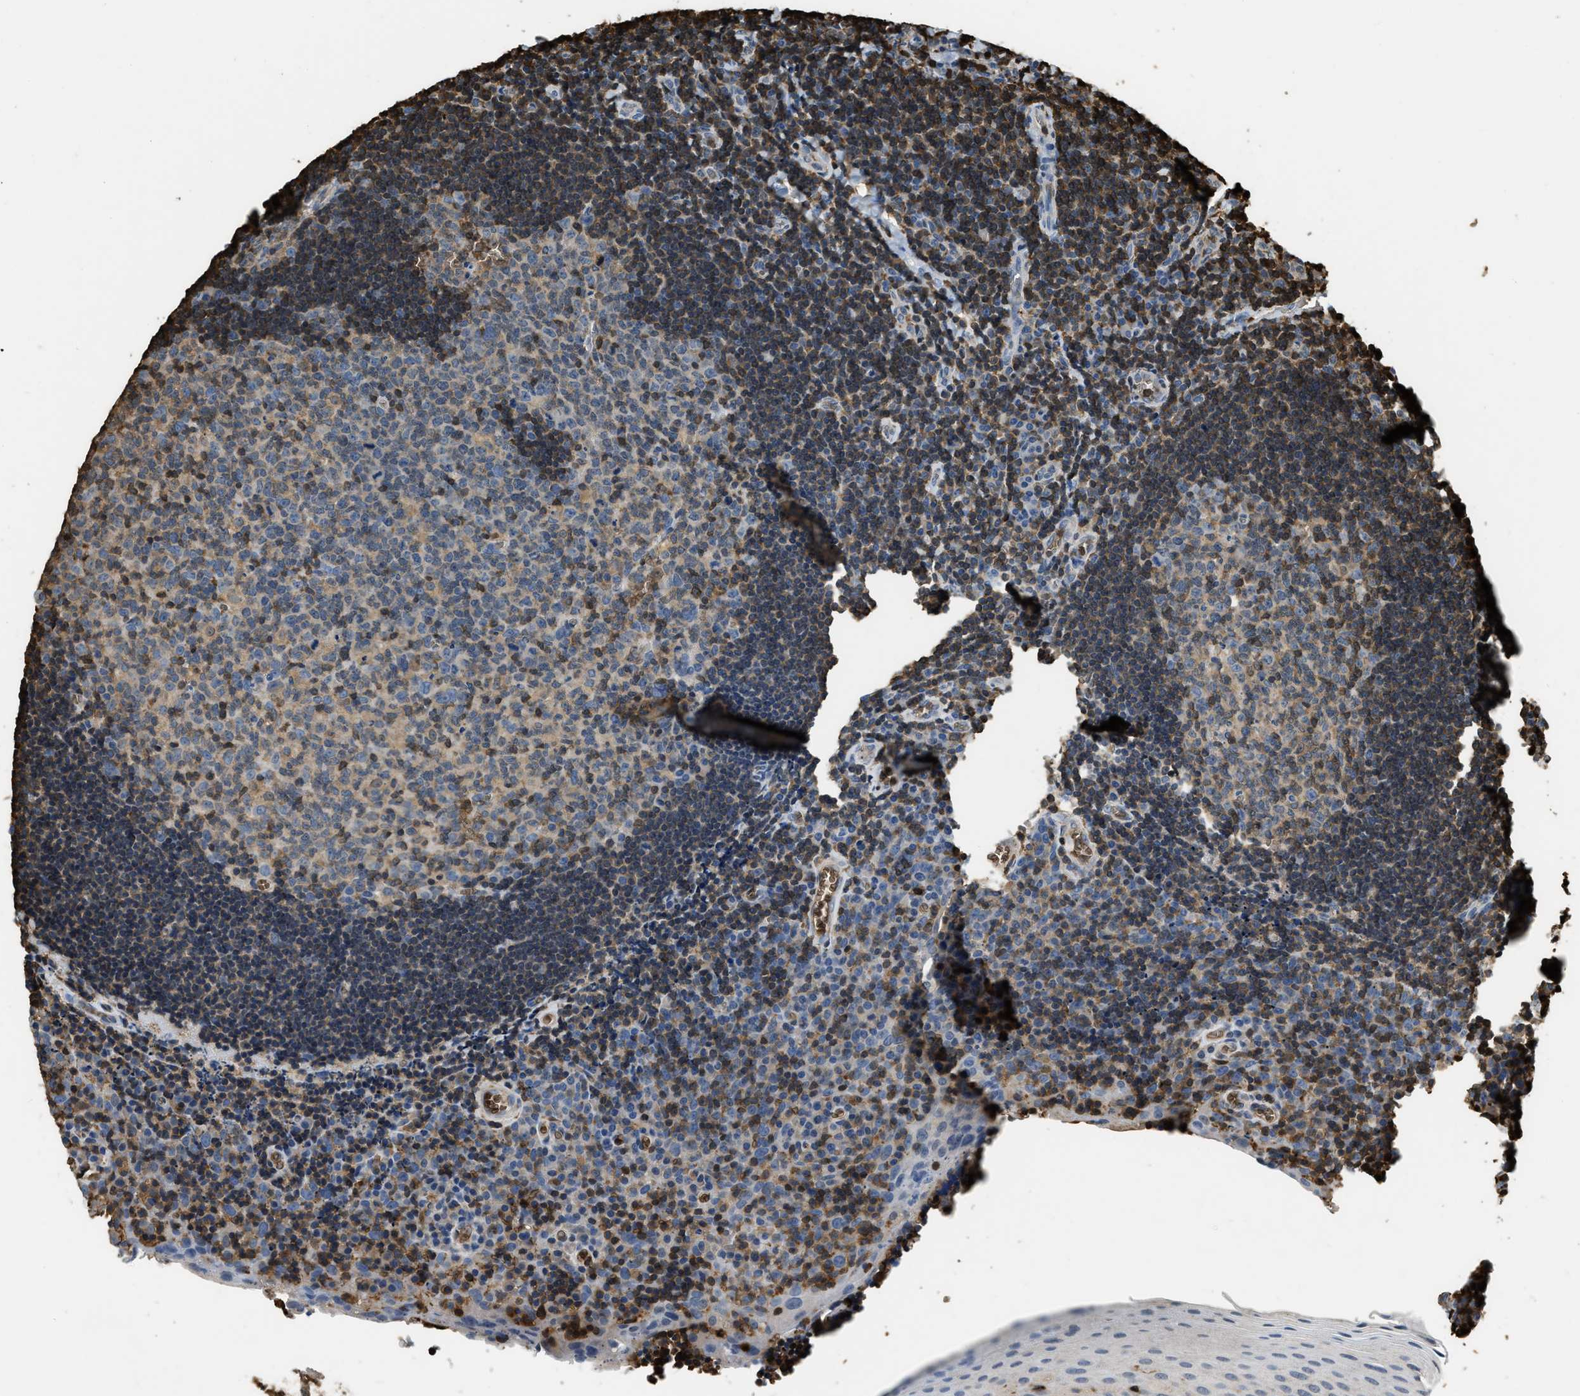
{"staining": {"intensity": "moderate", "quantity": "<25%", "location": "cytoplasmic/membranous"}, "tissue": "tonsil", "cell_type": "Germinal center cells", "image_type": "normal", "snomed": [{"axis": "morphology", "description": "Normal tissue, NOS"}, {"axis": "morphology", "description": "Inflammation, NOS"}, {"axis": "topography", "description": "Tonsil"}], "caption": "Brown immunohistochemical staining in normal tonsil exhibits moderate cytoplasmic/membranous staining in approximately <25% of germinal center cells. (DAB IHC, brown staining for protein, blue staining for nuclei).", "gene": "ARHGDIB", "patient": {"sex": "female", "age": 31}}